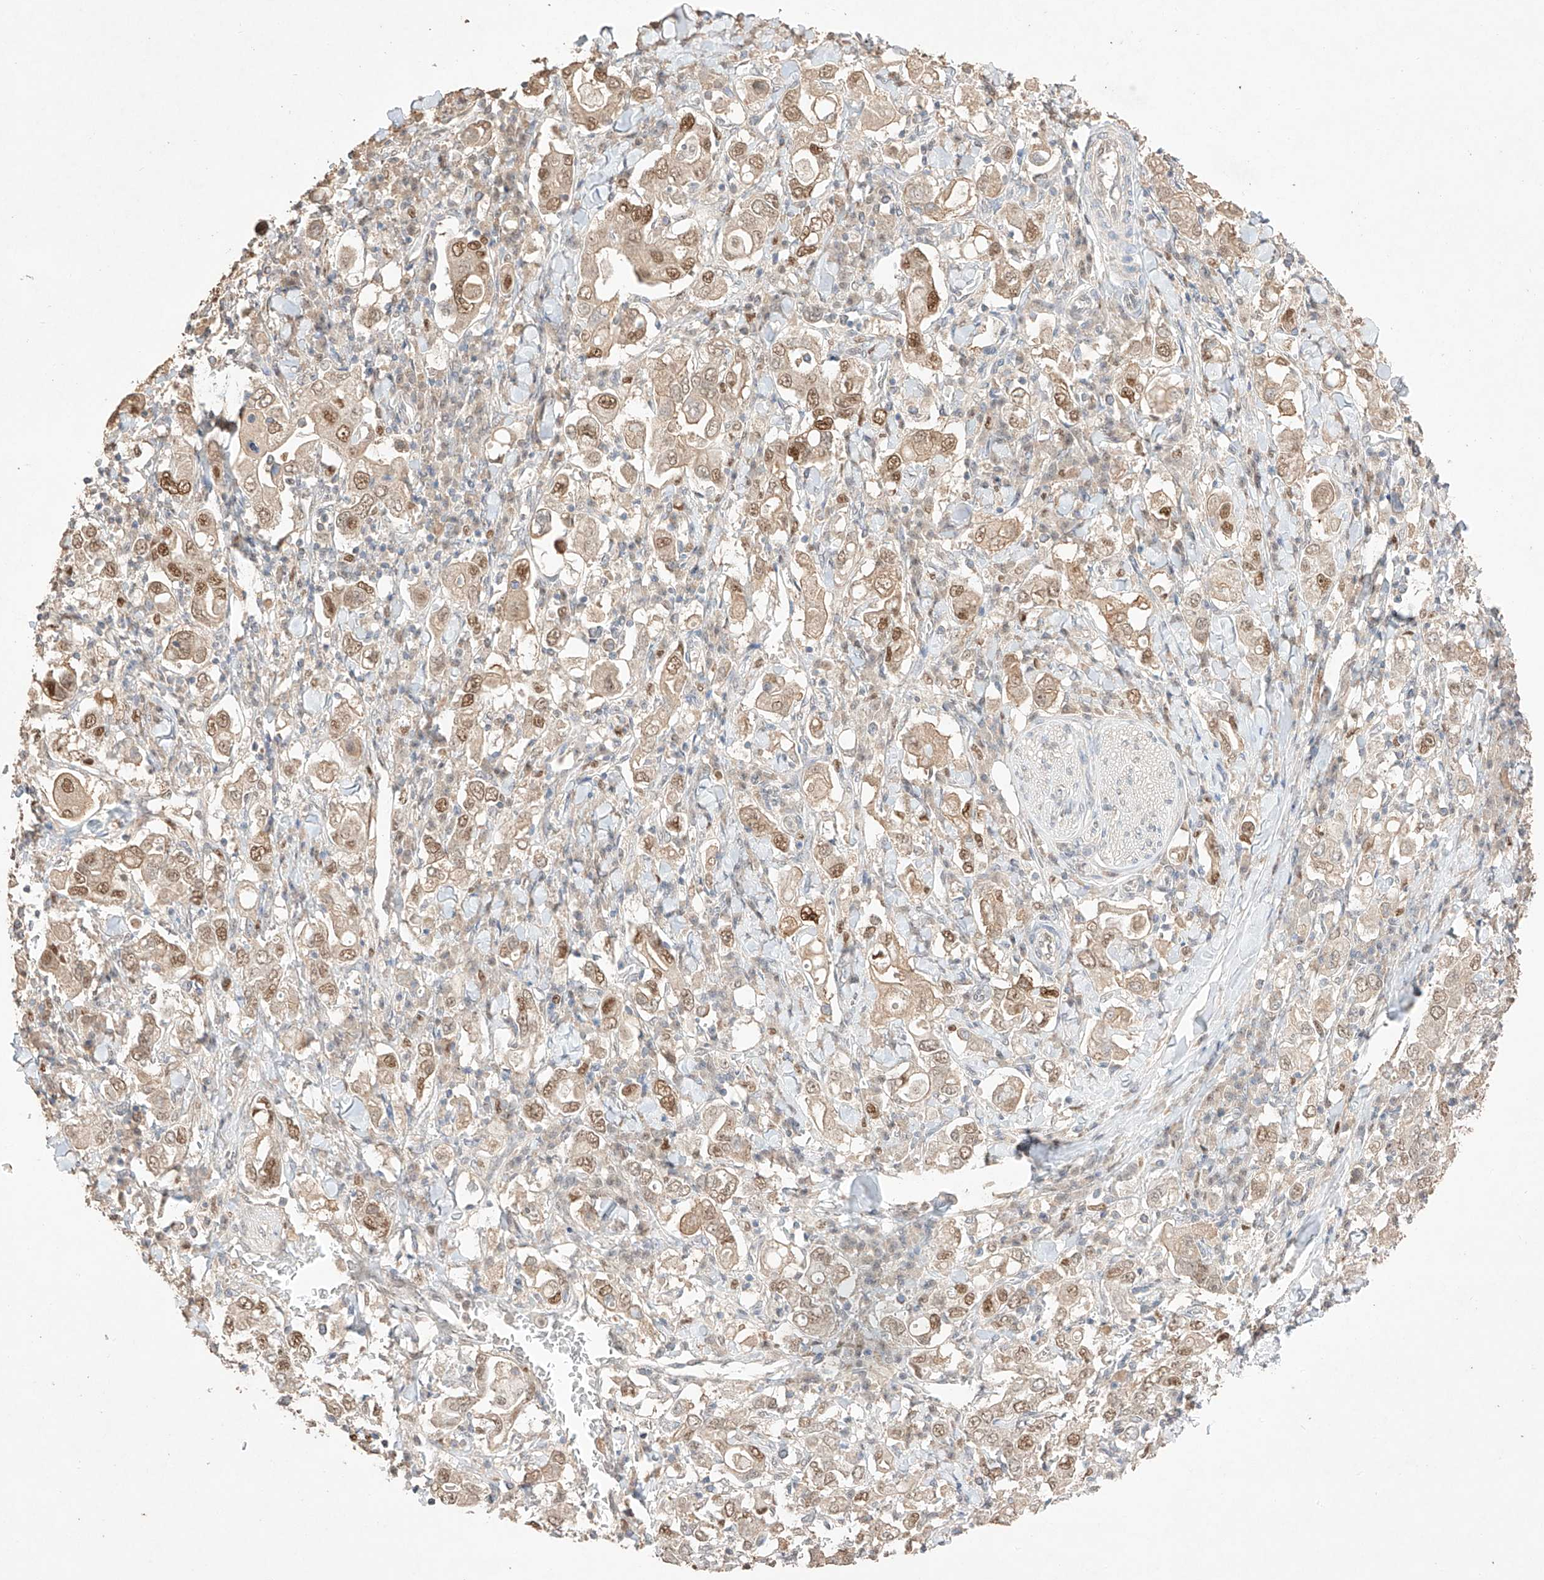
{"staining": {"intensity": "moderate", "quantity": ">75%", "location": "nuclear"}, "tissue": "stomach cancer", "cell_type": "Tumor cells", "image_type": "cancer", "snomed": [{"axis": "morphology", "description": "Adenocarcinoma, NOS"}, {"axis": "topography", "description": "Stomach, upper"}], "caption": "The photomicrograph shows a brown stain indicating the presence of a protein in the nuclear of tumor cells in stomach cancer.", "gene": "APIP", "patient": {"sex": "male", "age": 62}}